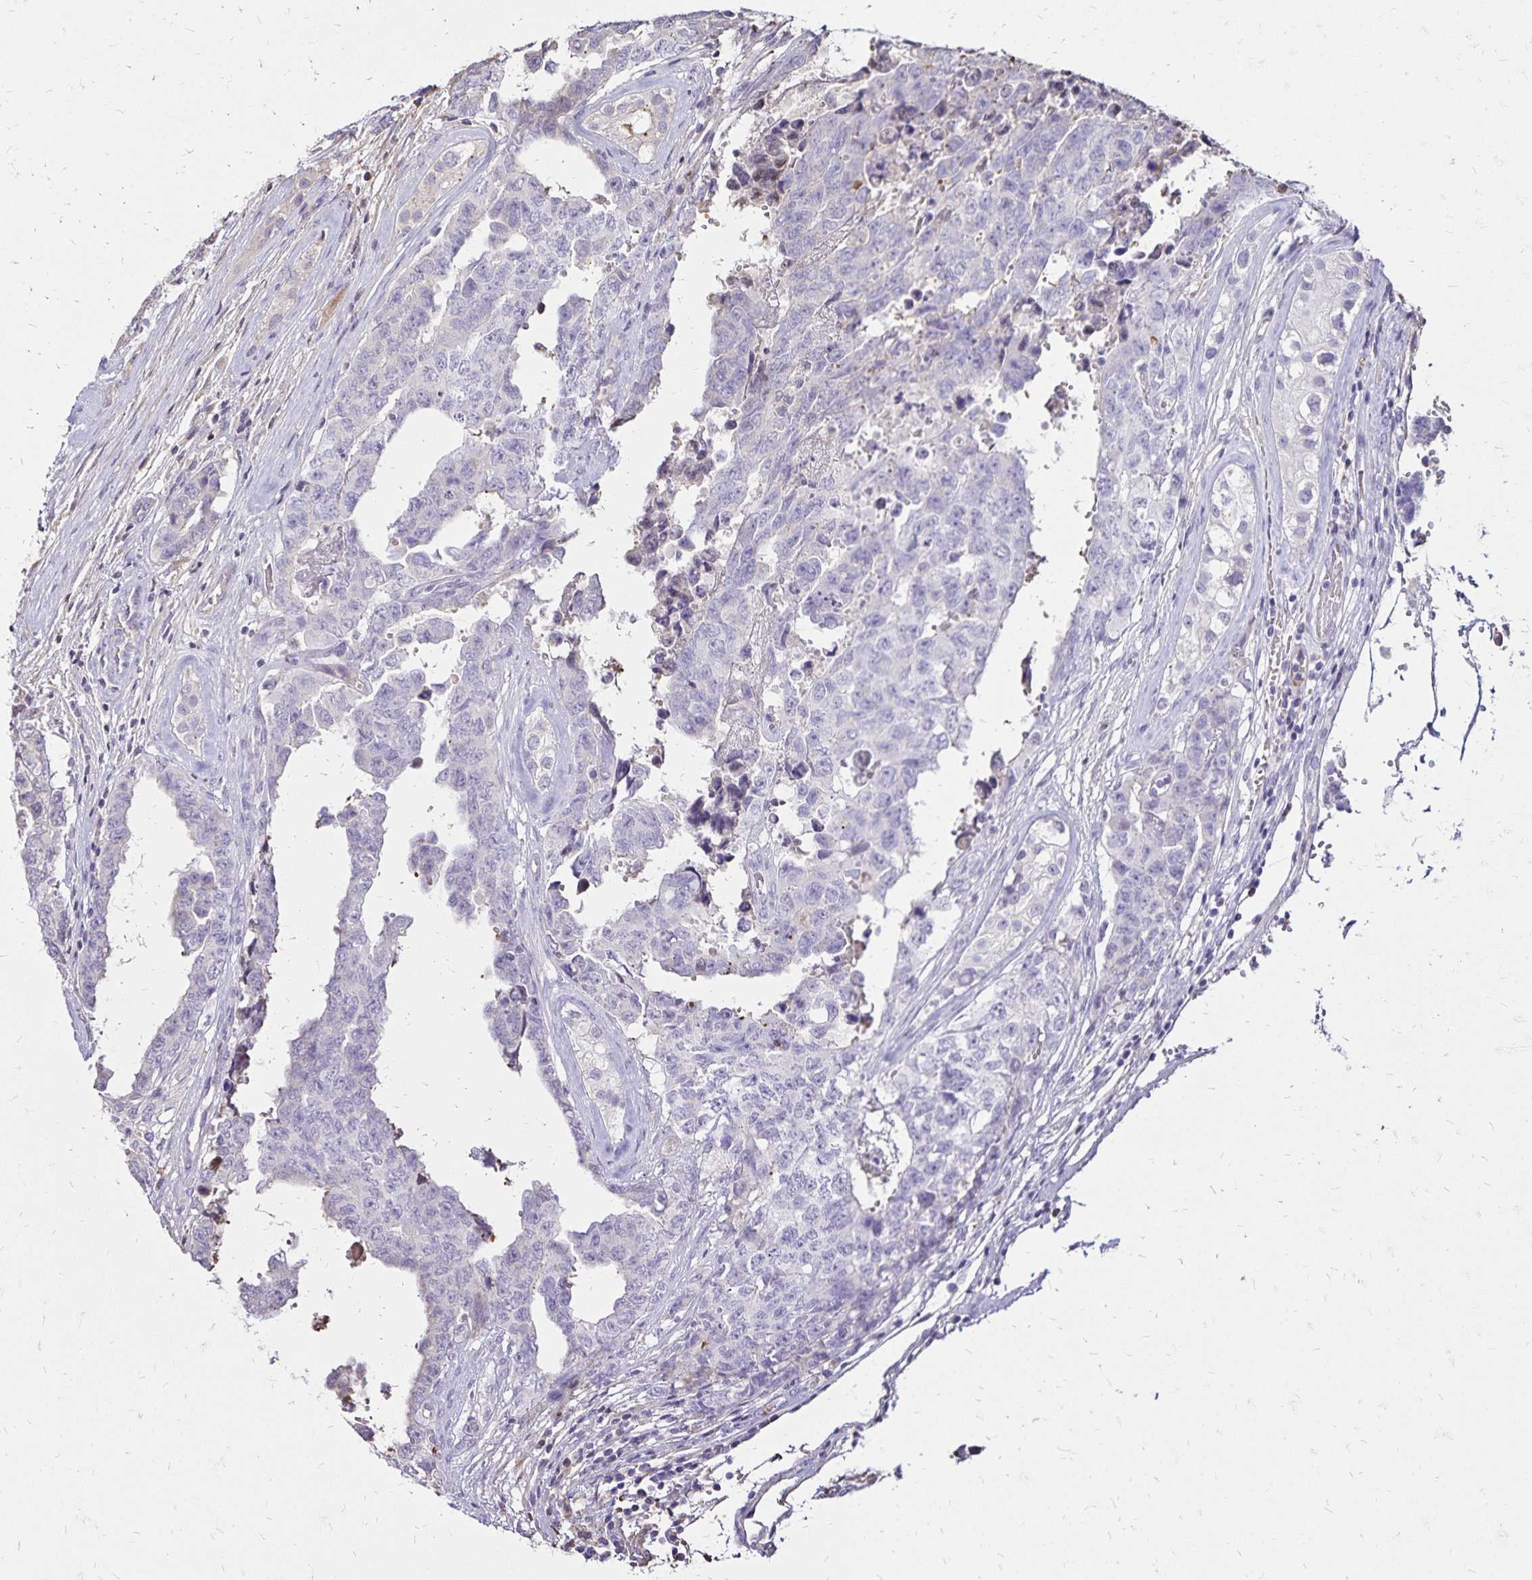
{"staining": {"intensity": "negative", "quantity": "none", "location": "none"}, "tissue": "testis cancer", "cell_type": "Tumor cells", "image_type": "cancer", "snomed": [{"axis": "morphology", "description": "Normal tissue, NOS"}, {"axis": "morphology", "description": "Carcinoma, Embryonal, NOS"}, {"axis": "topography", "description": "Testis"}, {"axis": "topography", "description": "Epididymis"}], "caption": "A photomicrograph of embryonal carcinoma (testis) stained for a protein shows no brown staining in tumor cells.", "gene": "KISS1", "patient": {"sex": "male", "age": 25}}